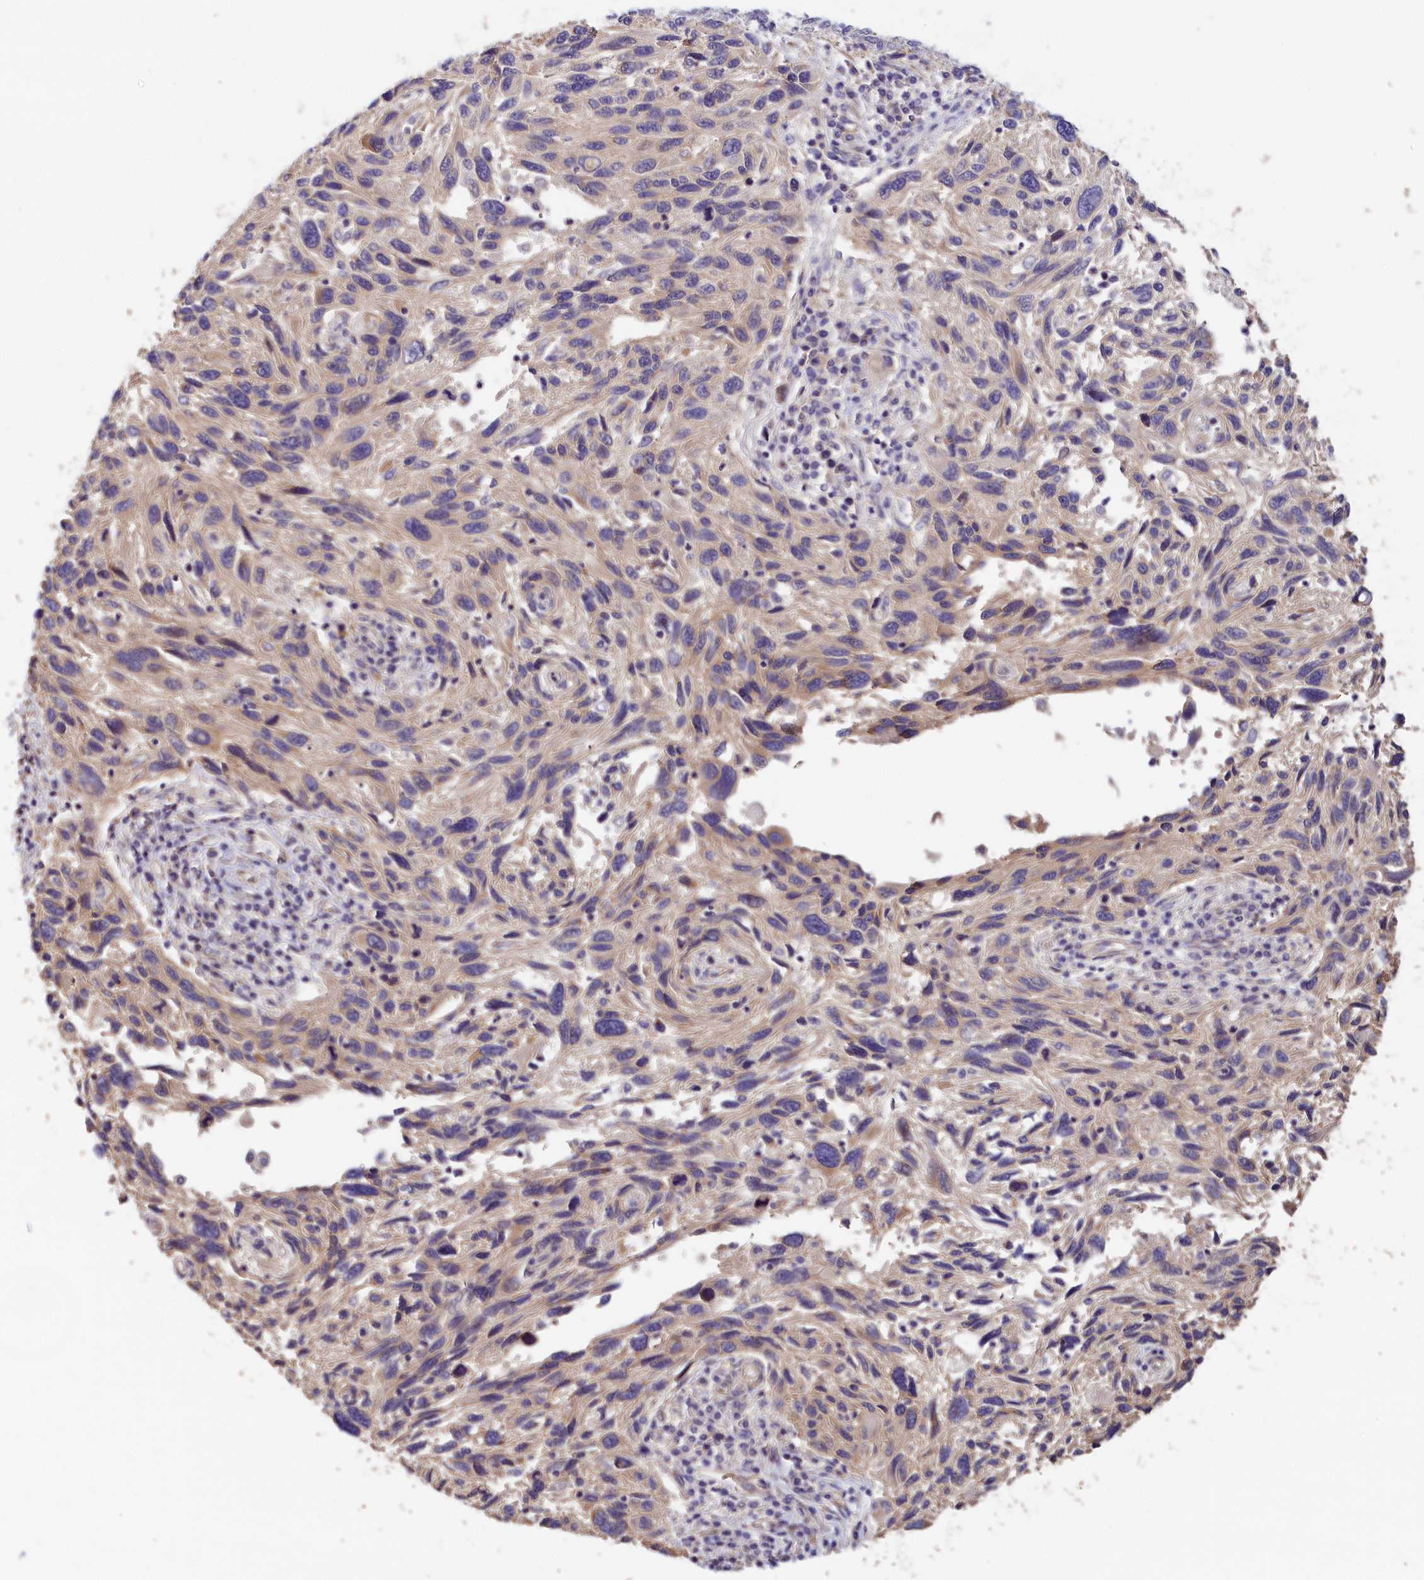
{"staining": {"intensity": "negative", "quantity": "none", "location": "none"}, "tissue": "melanoma", "cell_type": "Tumor cells", "image_type": "cancer", "snomed": [{"axis": "morphology", "description": "Malignant melanoma, NOS"}, {"axis": "topography", "description": "Skin"}], "caption": "Protein analysis of melanoma reveals no significant positivity in tumor cells.", "gene": "KATNB1", "patient": {"sex": "male", "age": 53}}